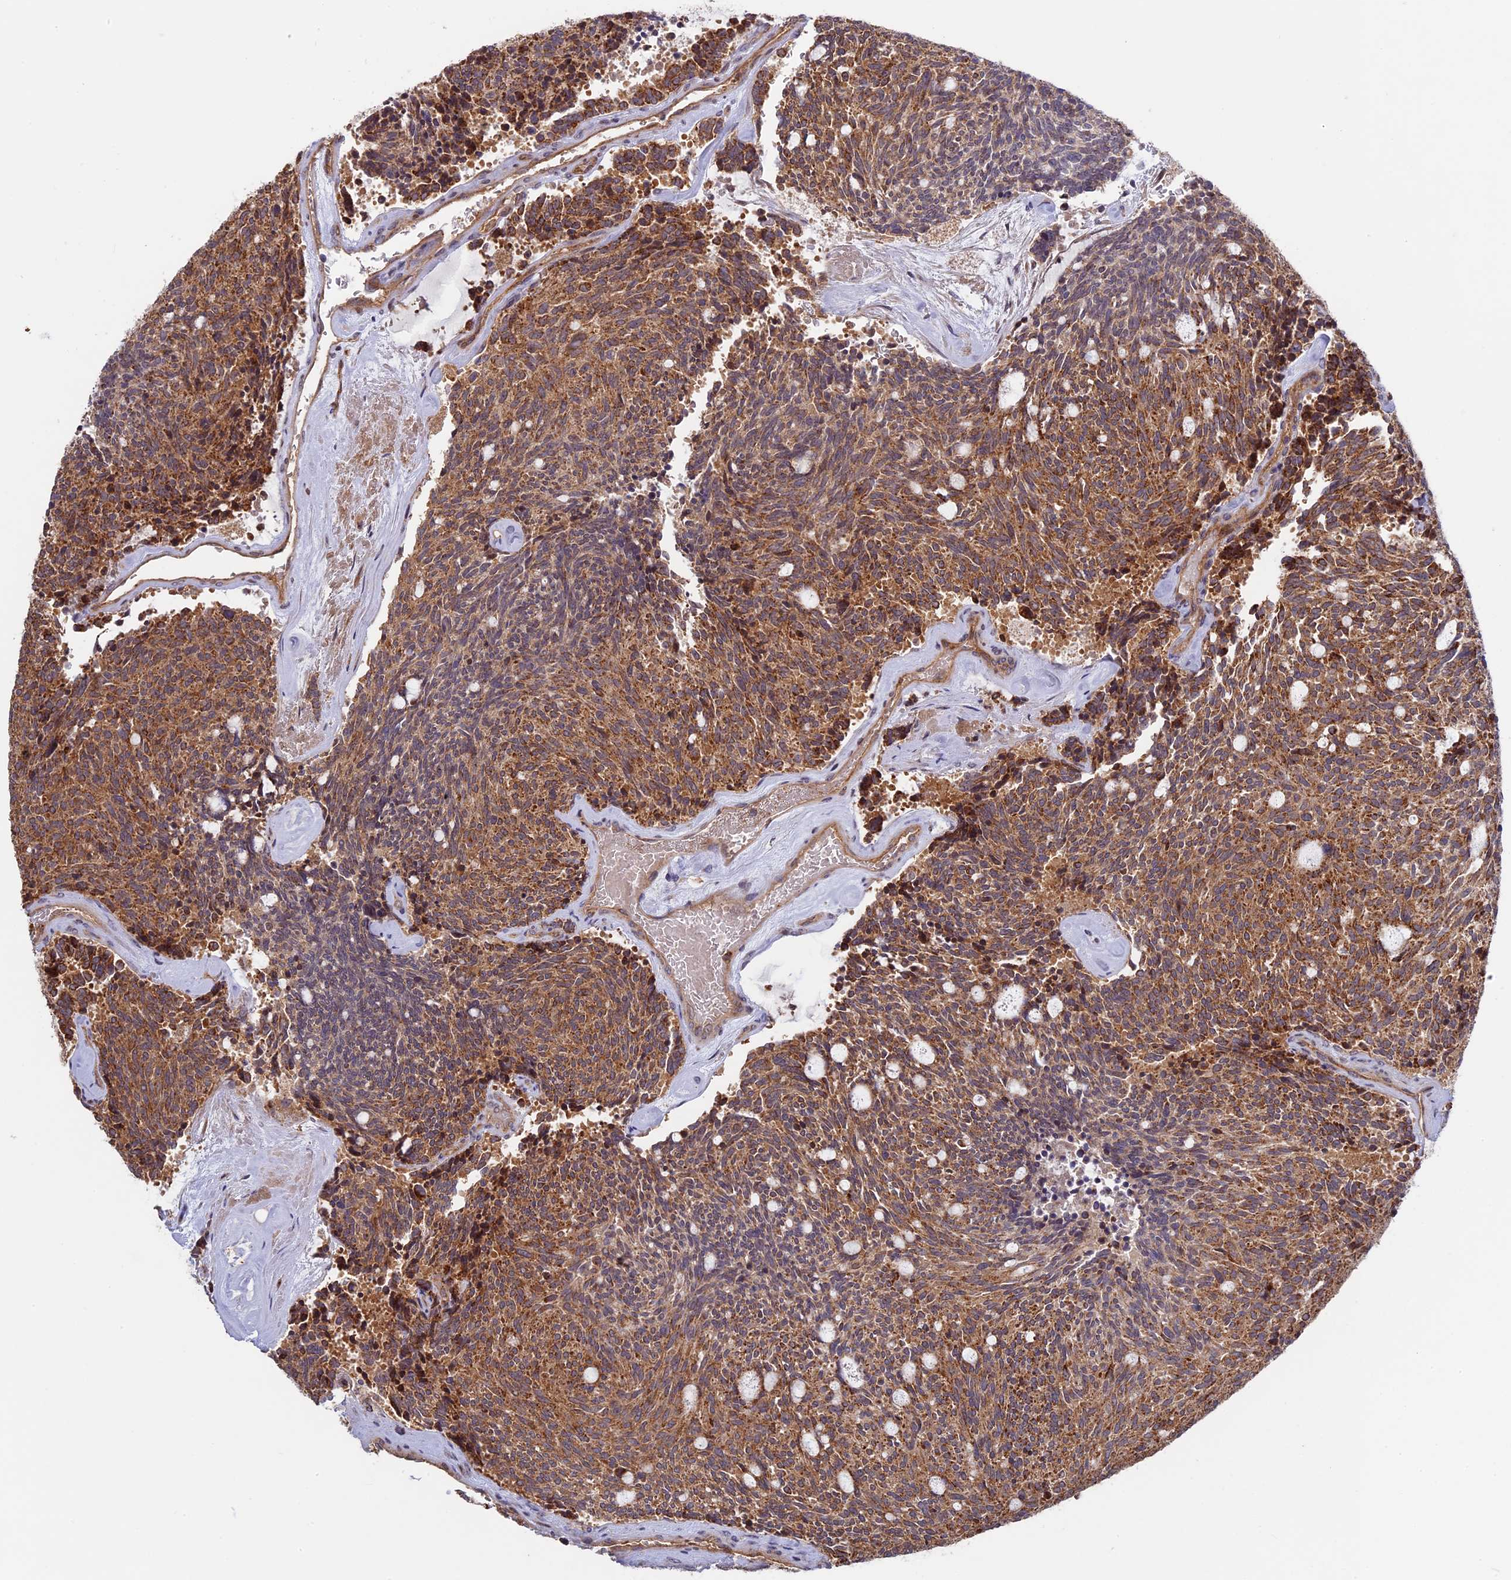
{"staining": {"intensity": "moderate", "quantity": ">75%", "location": "cytoplasmic/membranous"}, "tissue": "carcinoid", "cell_type": "Tumor cells", "image_type": "cancer", "snomed": [{"axis": "morphology", "description": "Carcinoid, malignant, NOS"}, {"axis": "topography", "description": "Pancreas"}], "caption": "A high-resolution histopathology image shows immunohistochemistry (IHC) staining of malignant carcinoid, which displays moderate cytoplasmic/membranous staining in approximately >75% of tumor cells.", "gene": "FERMT1", "patient": {"sex": "female", "age": 54}}